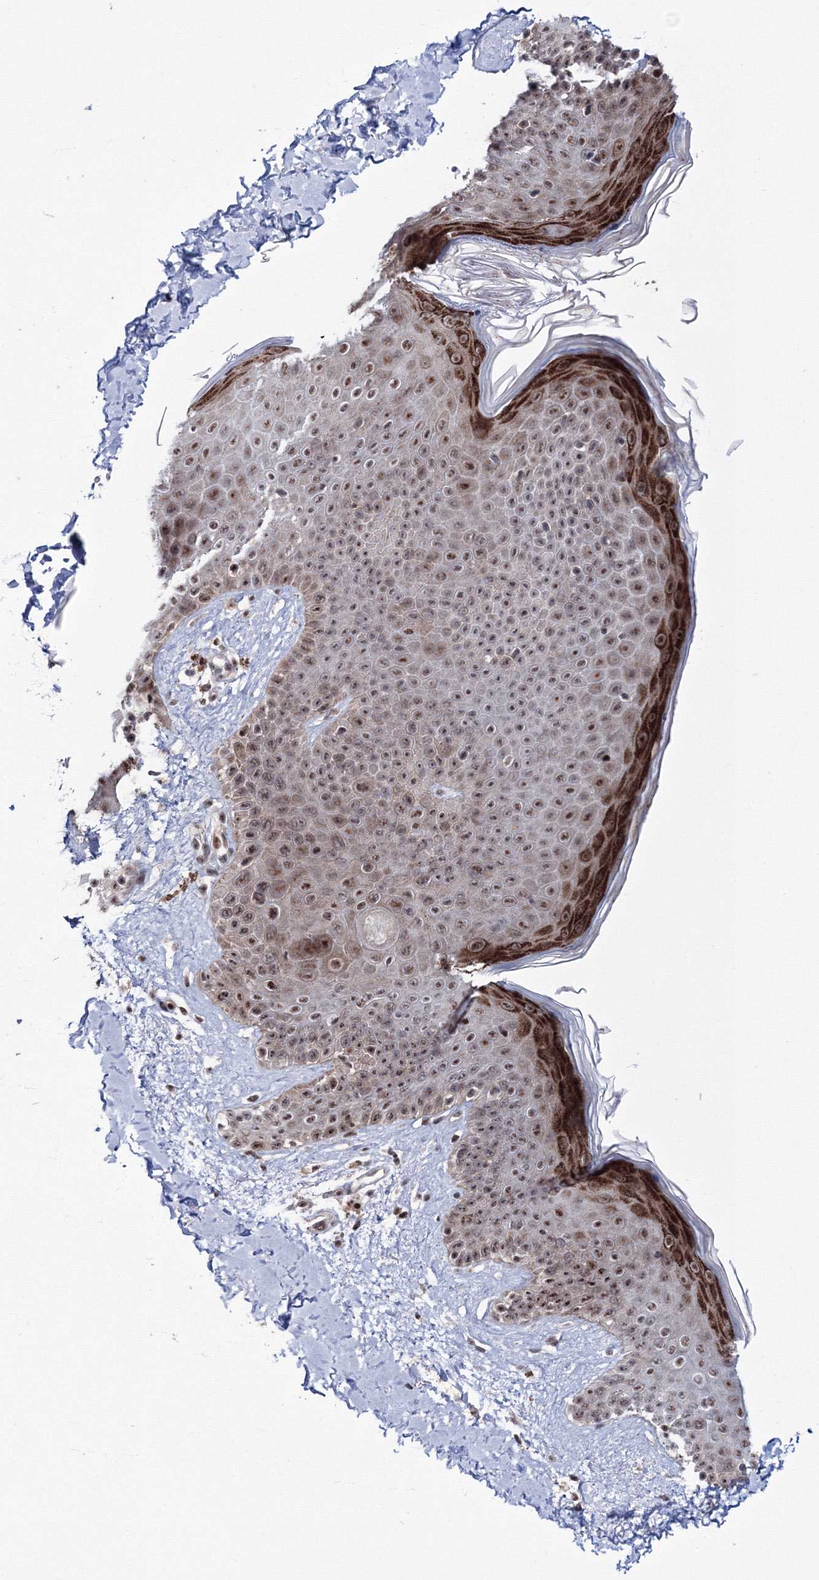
{"staining": {"intensity": "strong", "quantity": ">75%", "location": "cytoplasmic/membranous,nuclear"}, "tissue": "skin", "cell_type": "Fibroblasts", "image_type": "normal", "snomed": [{"axis": "morphology", "description": "Normal tissue, NOS"}, {"axis": "topography", "description": "Skin"}], "caption": "Skin stained for a protein shows strong cytoplasmic/membranous,nuclear positivity in fibroblasts. The staining was performed using DAB to visualize the protein expression in brown, while the nuclei were stained in blue with hematoxylin (Magnification: 20x).", "gene": "TATDN2", "patient": {"sex": "male", "age": 52}}